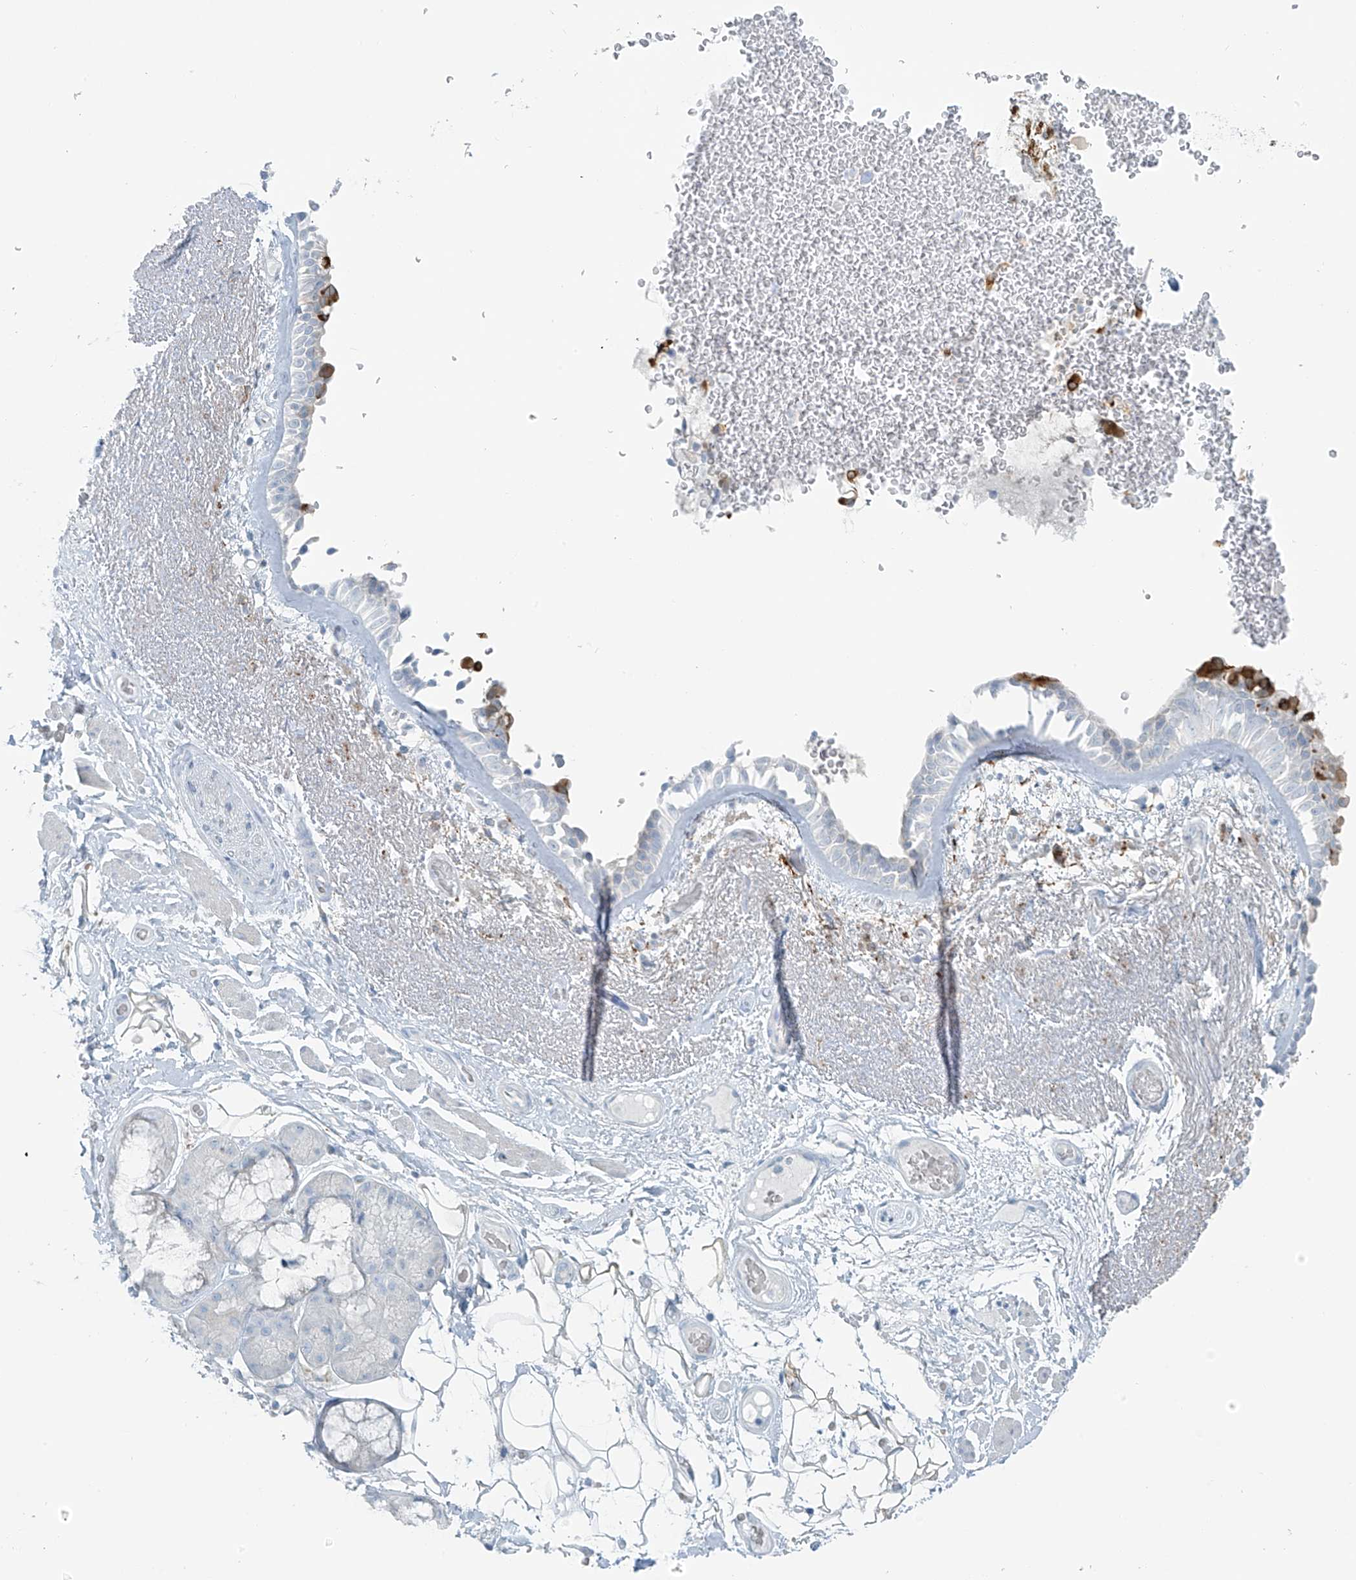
{"staining": {"intensity": "moderate", "quantity": "<25%", "location": "cytoplasmic/membranous"}, "tissue": "bronchus", "cell_type": "Respiratory epithelial cells", "image_type": "normal", "snomed": [{"axis": "morphology", "description": "Normal tissue, NOS"}, {"axis": "morphology", "description": "Squamous cell carcinoma, NOS"}, {"axis": "topography", "description": "Lymph node"}, {"axis": "topography", "description": "Bronchus"}, {"axis": "topography", "description": "Lung"}], "caption": "Respiratory epithelial cells reveal moderate cytoplasmic/membranous expression in approximately <25% of cells in normal bronchus. (brown staining indicates protein expression, while blue staining denotes nuclei).", "gene": "SLC25A43", "patient": {"sex": "male", "age": 66}}